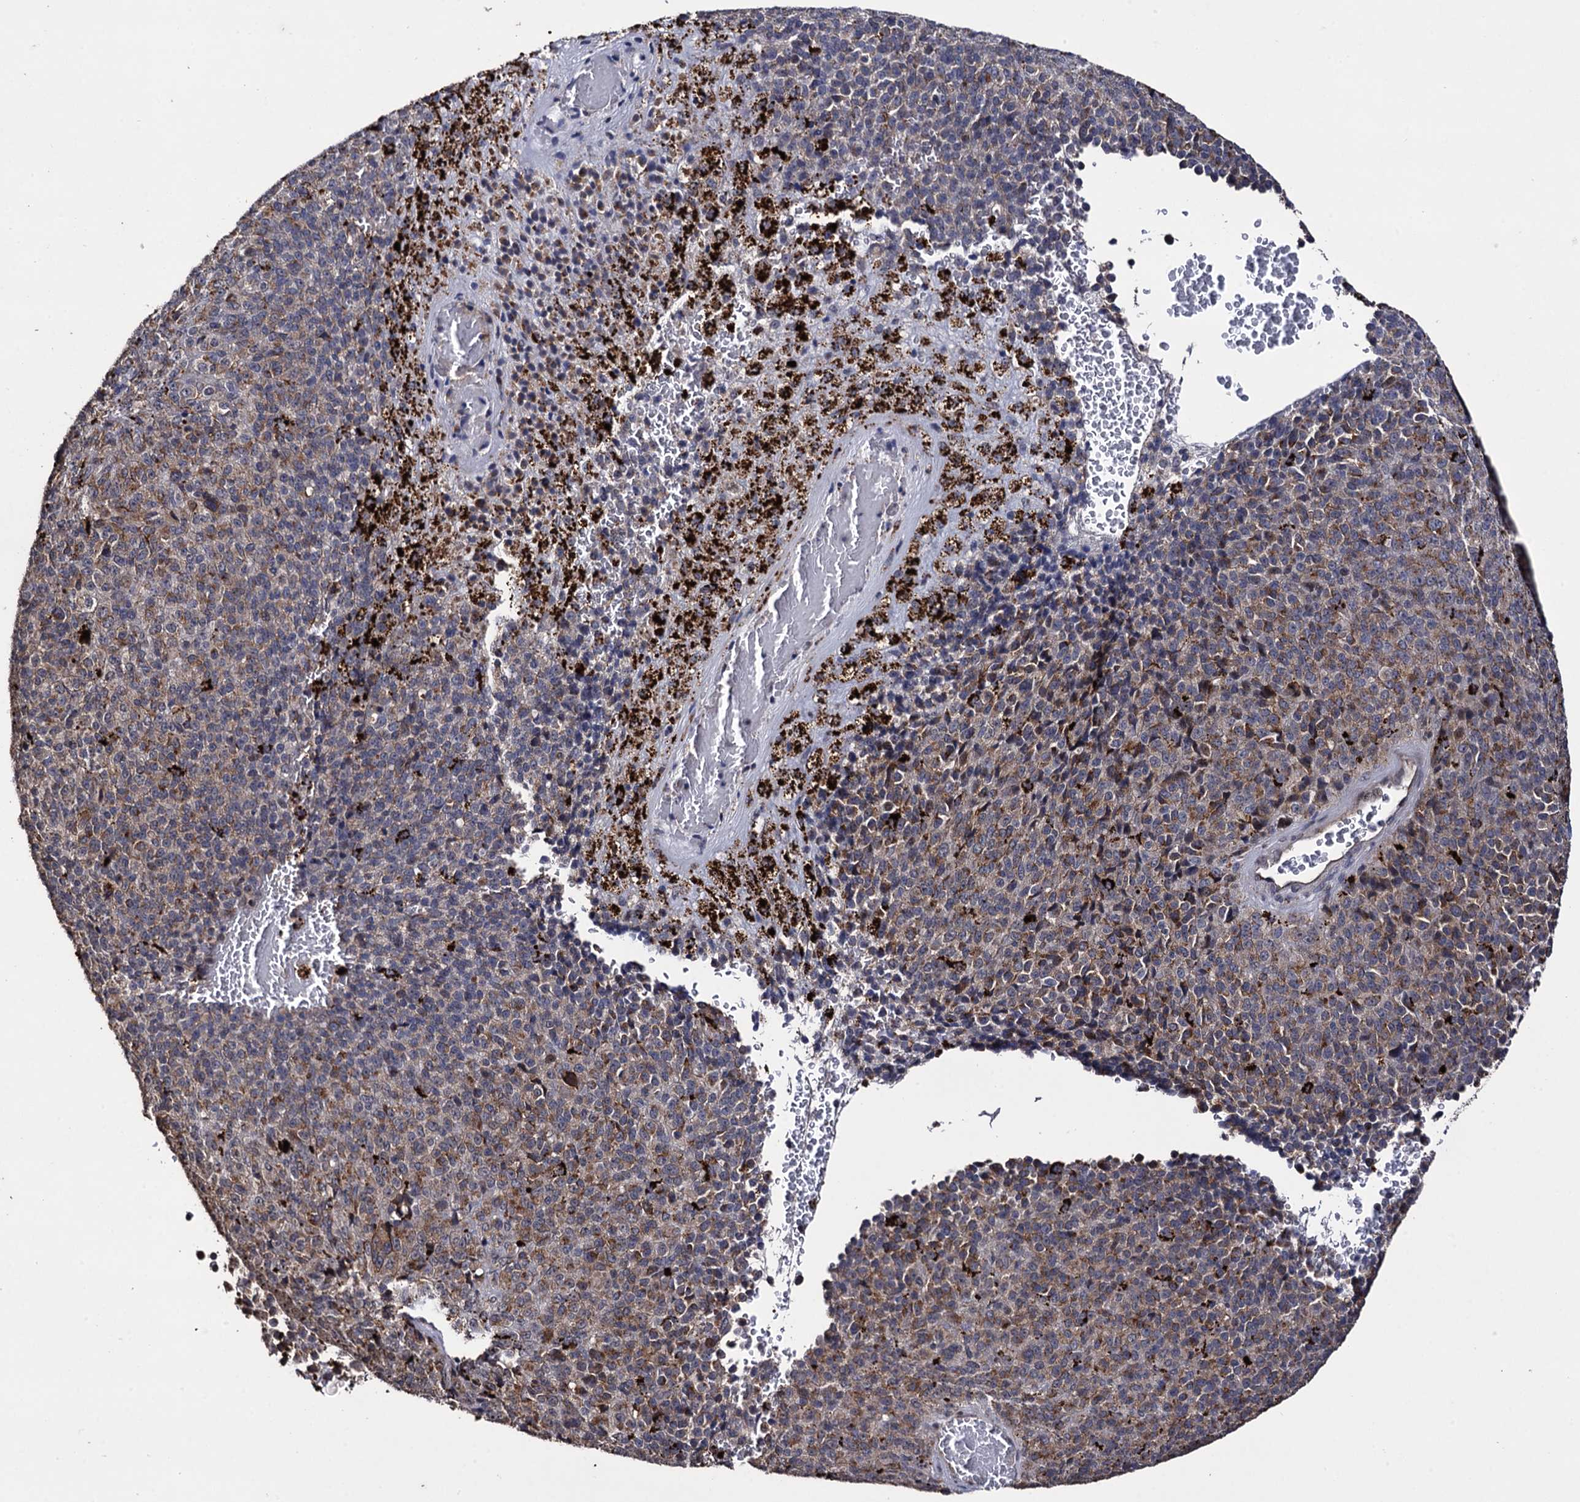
{"staining": {"intensity": "moderate", "quantity": "<25%", "location": "cytoplasmic/membranous"}, "tissue": "melanoma", "cell_type": "Tumor cells", "image_type": "cancer", "snomed": [{"axis": "morphology", "description": "Malignant melanoma, Metastatic site"}, {"axis": "topography", "description": "Brain"}], "caption": "Protein staining of melanoma tissue reveals moderate cytoplasmic/membranous expression in about <25% of tumor cells.", "gene": "MICAL2", "patient": {"sex": "female", "age": 56}}